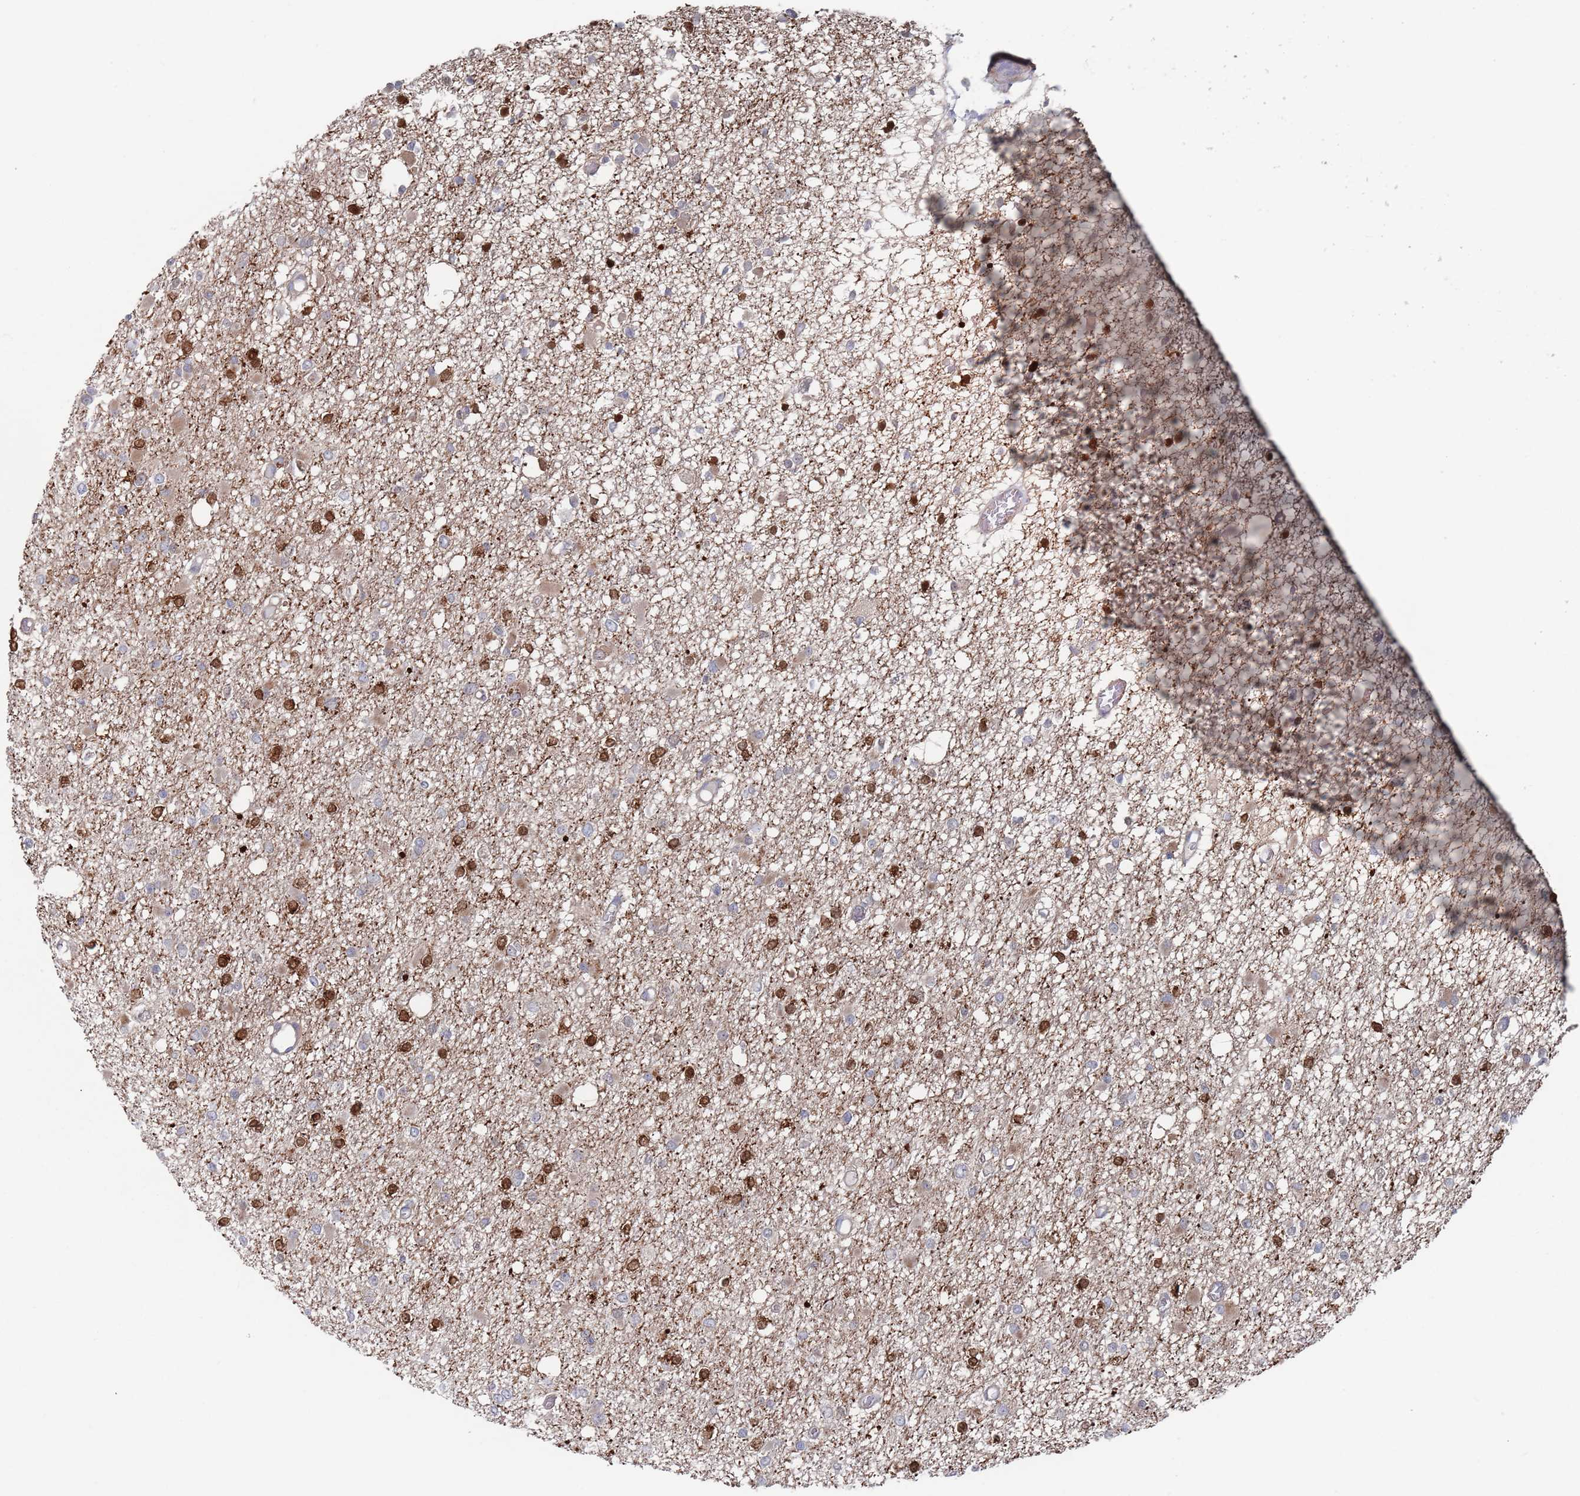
{"staining": {"intensity": "strong", "quantity": "<25%", "location": "cytoplasmic/membranous"}, "tissue": "glioma", "cell_type": "Tumor cells", "image_type": "cancer", "snomed": [{"axis": "morphology", "description": "Glioma, malignant, Low grade"}, {"axis": "topography", "description": "Brain"}], "caption": "Human glioma stained for a protein (brown) reveals strong cytoplasmic/membranous positive staining in about <25% of tumor cells.", "gene": "DGKD", "patient": {"sex": "female", "age": 22}}